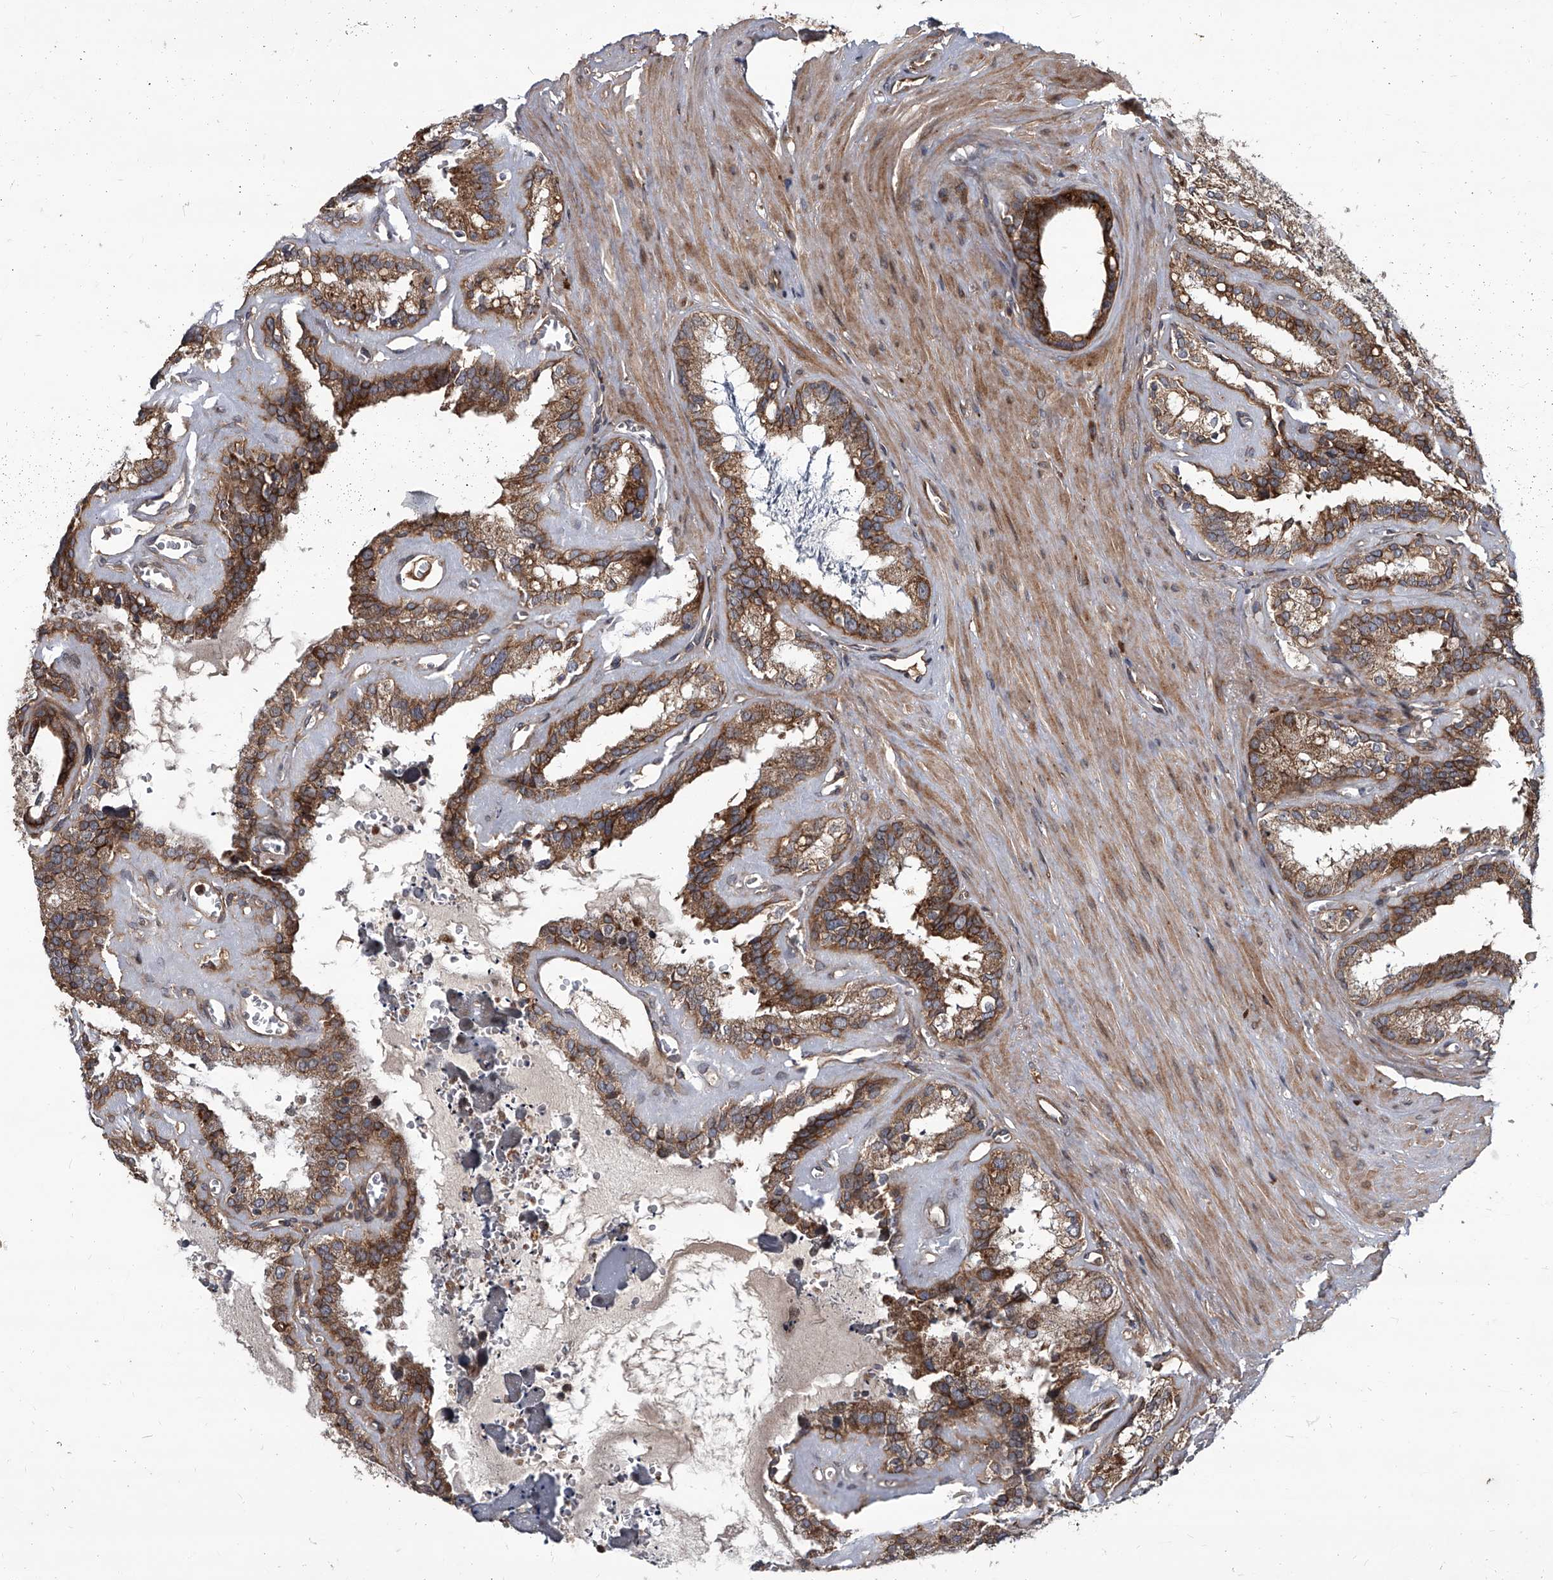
{"staining": {"intensity": "strong", "quantity": ">75%", "location": "cytoplasmic/membranous"}, "tissue": "seminal vesicle", "cell_type": "Glandular cells", "image_type": "normal", "snomed": [{"axis": "morphology", "description": "Normal tissue, NOS"}, {"axis": "topography", "description": "Prostate"}, {"axis": "topography", "description": "Seminal veicle"}], "caption": "Seminal vesicle stained with immunohistochemistry (IHC) shows strong cytoplasmic/membranous positivity in approximately >75% of glandular cells.", "gene": "EVA1C", "patient": {"sex": "male", "age": 59}}